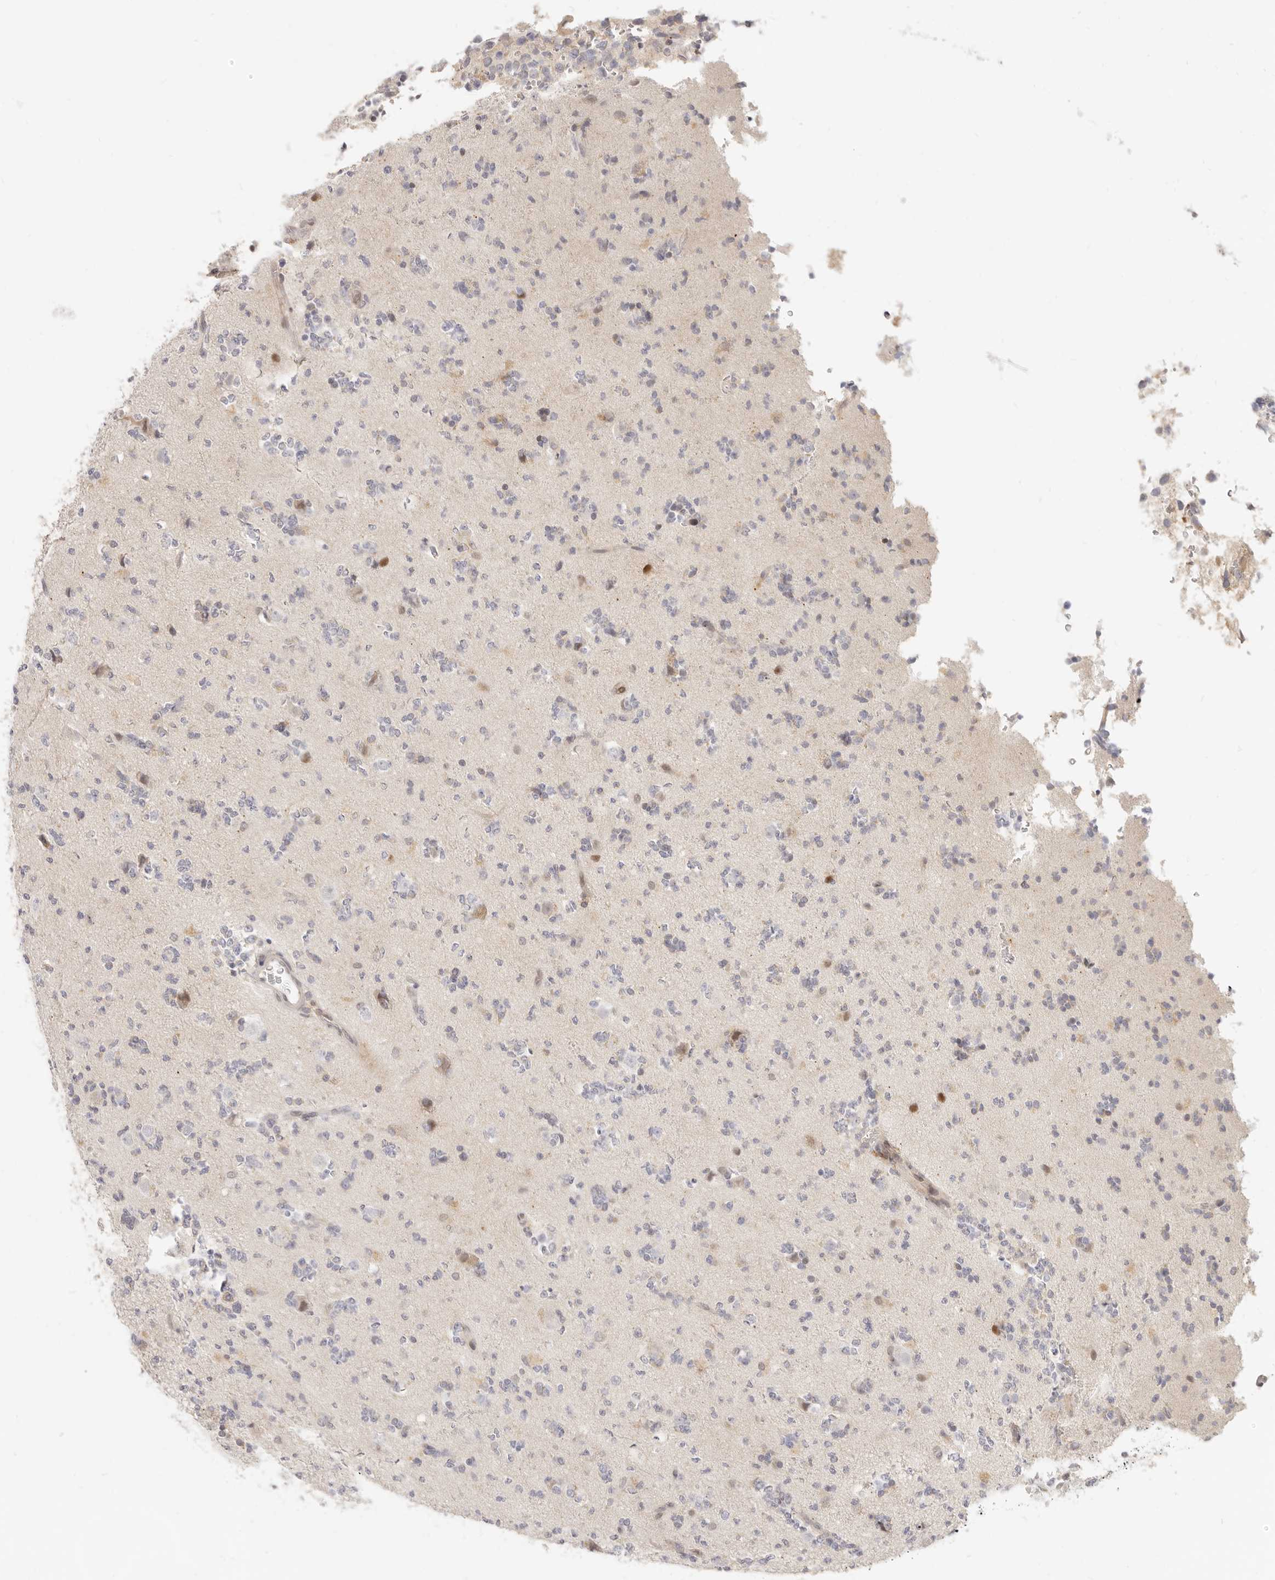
{"staining": {"intensity": "negative", "quantity": "none", "location": "none"}, "tissue": "glioma", "cell_type": "Tumor cells", "image_type": "cancer", "snomed": [{"axis": "morphology", "description": "Glioma, malignant, High grade"}, {"axis": "topography", "description": "Brain"}], "caption": "Tumor cells show no significant expression in glioma.", "gene": "LTB4R2", "patient": {"sex": "female", "age": 62}}